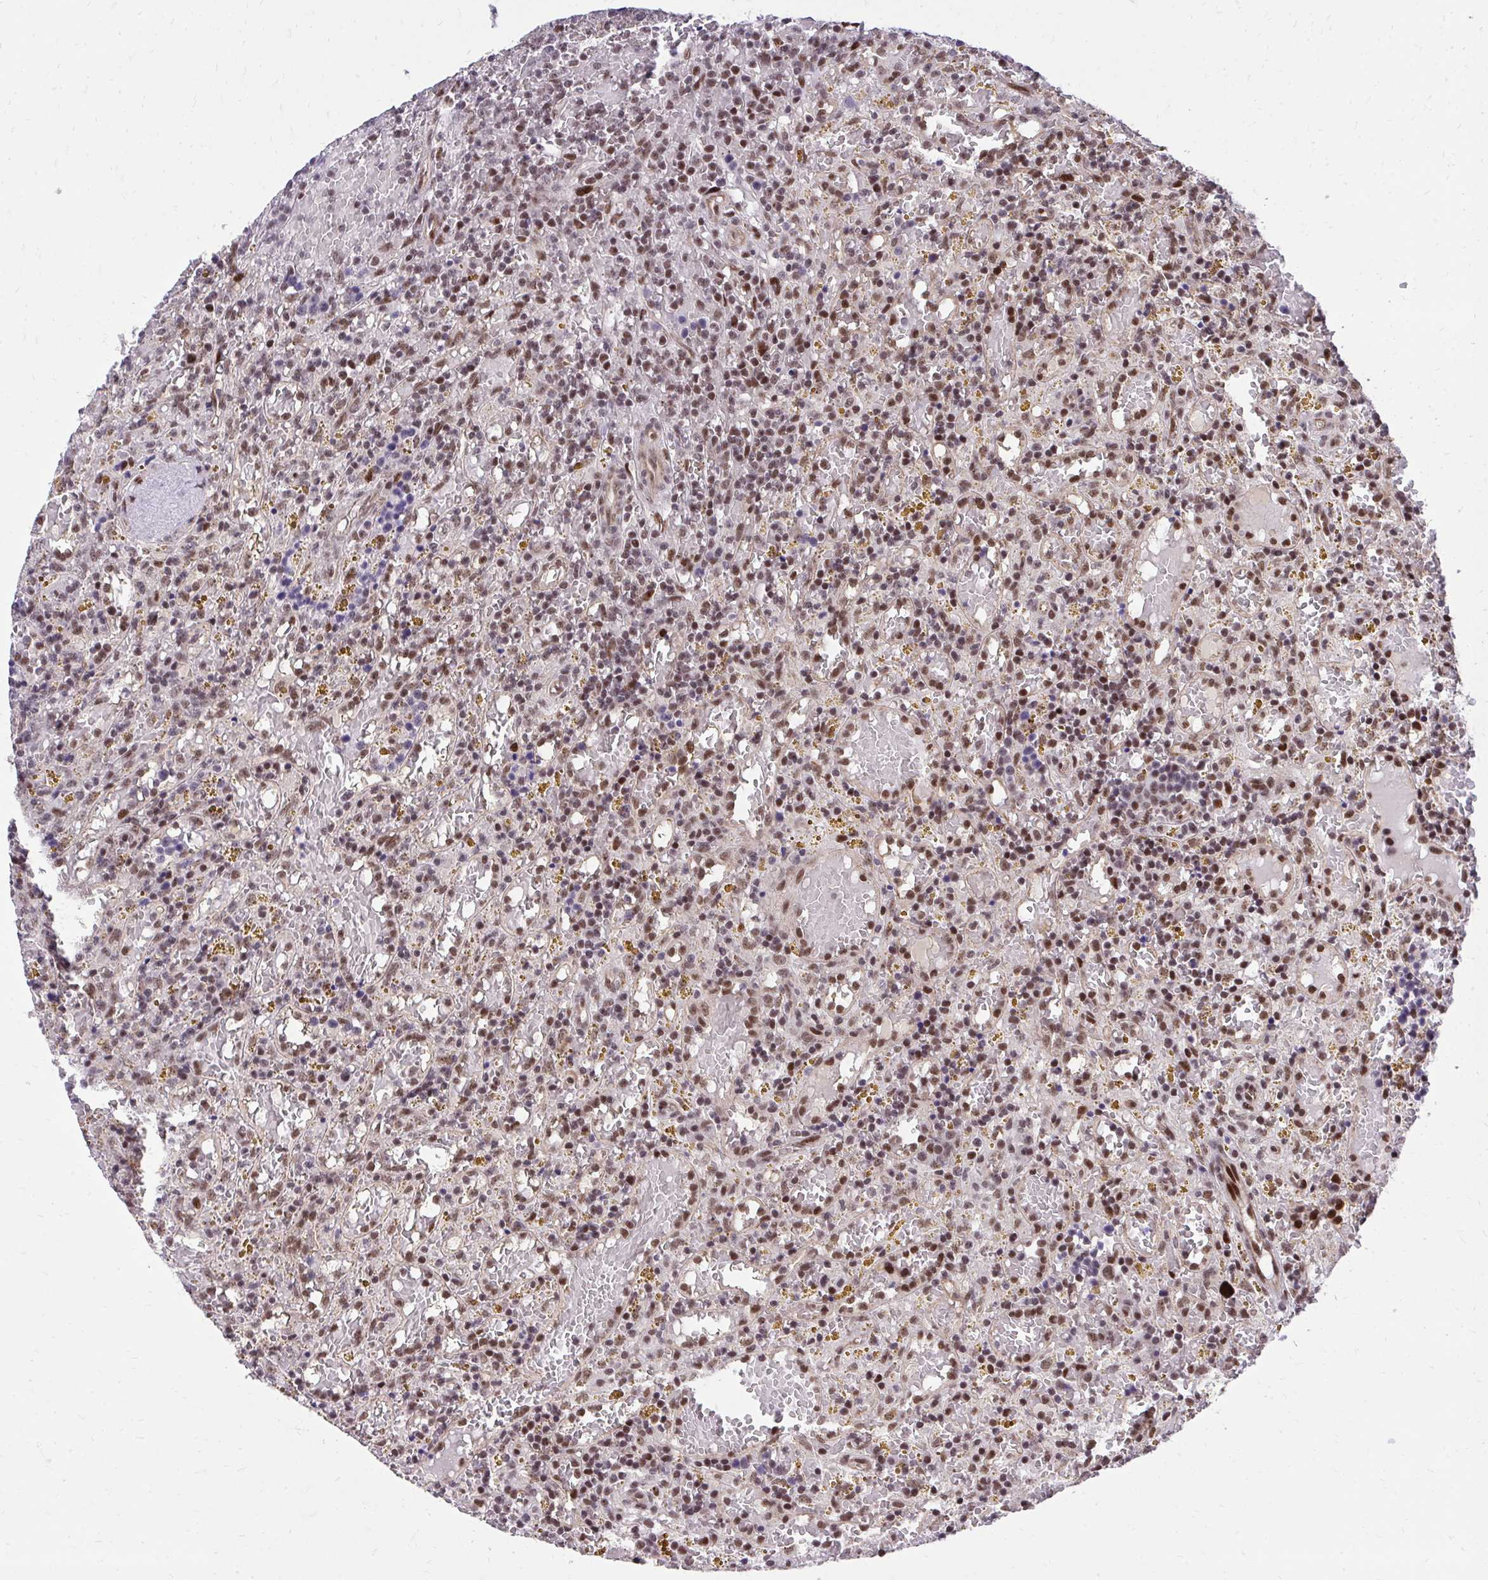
{"staining": {"intensity": "moderate", "quantity": ">75%", "location": "nuclear"}, "tissue": "lymphoma", "cell_type": "Tumor cells", "image_type": "cancer", "snomed": [{"axis": "morphology", "description": "Malignant lymphoma, non-Hodgkin's type, Low grade"}, {"axis": "topography", "description": "Spleen"}], "caption": "Brown immunohistochemical staining in human lymphoma reveals moderate nuclear expression in about >75% of tumor cells. (DAB IHC with brightfield microscopy, high magnification).", "gene": "HOXA4", "patient": {"sex": "female", "age": 65}}